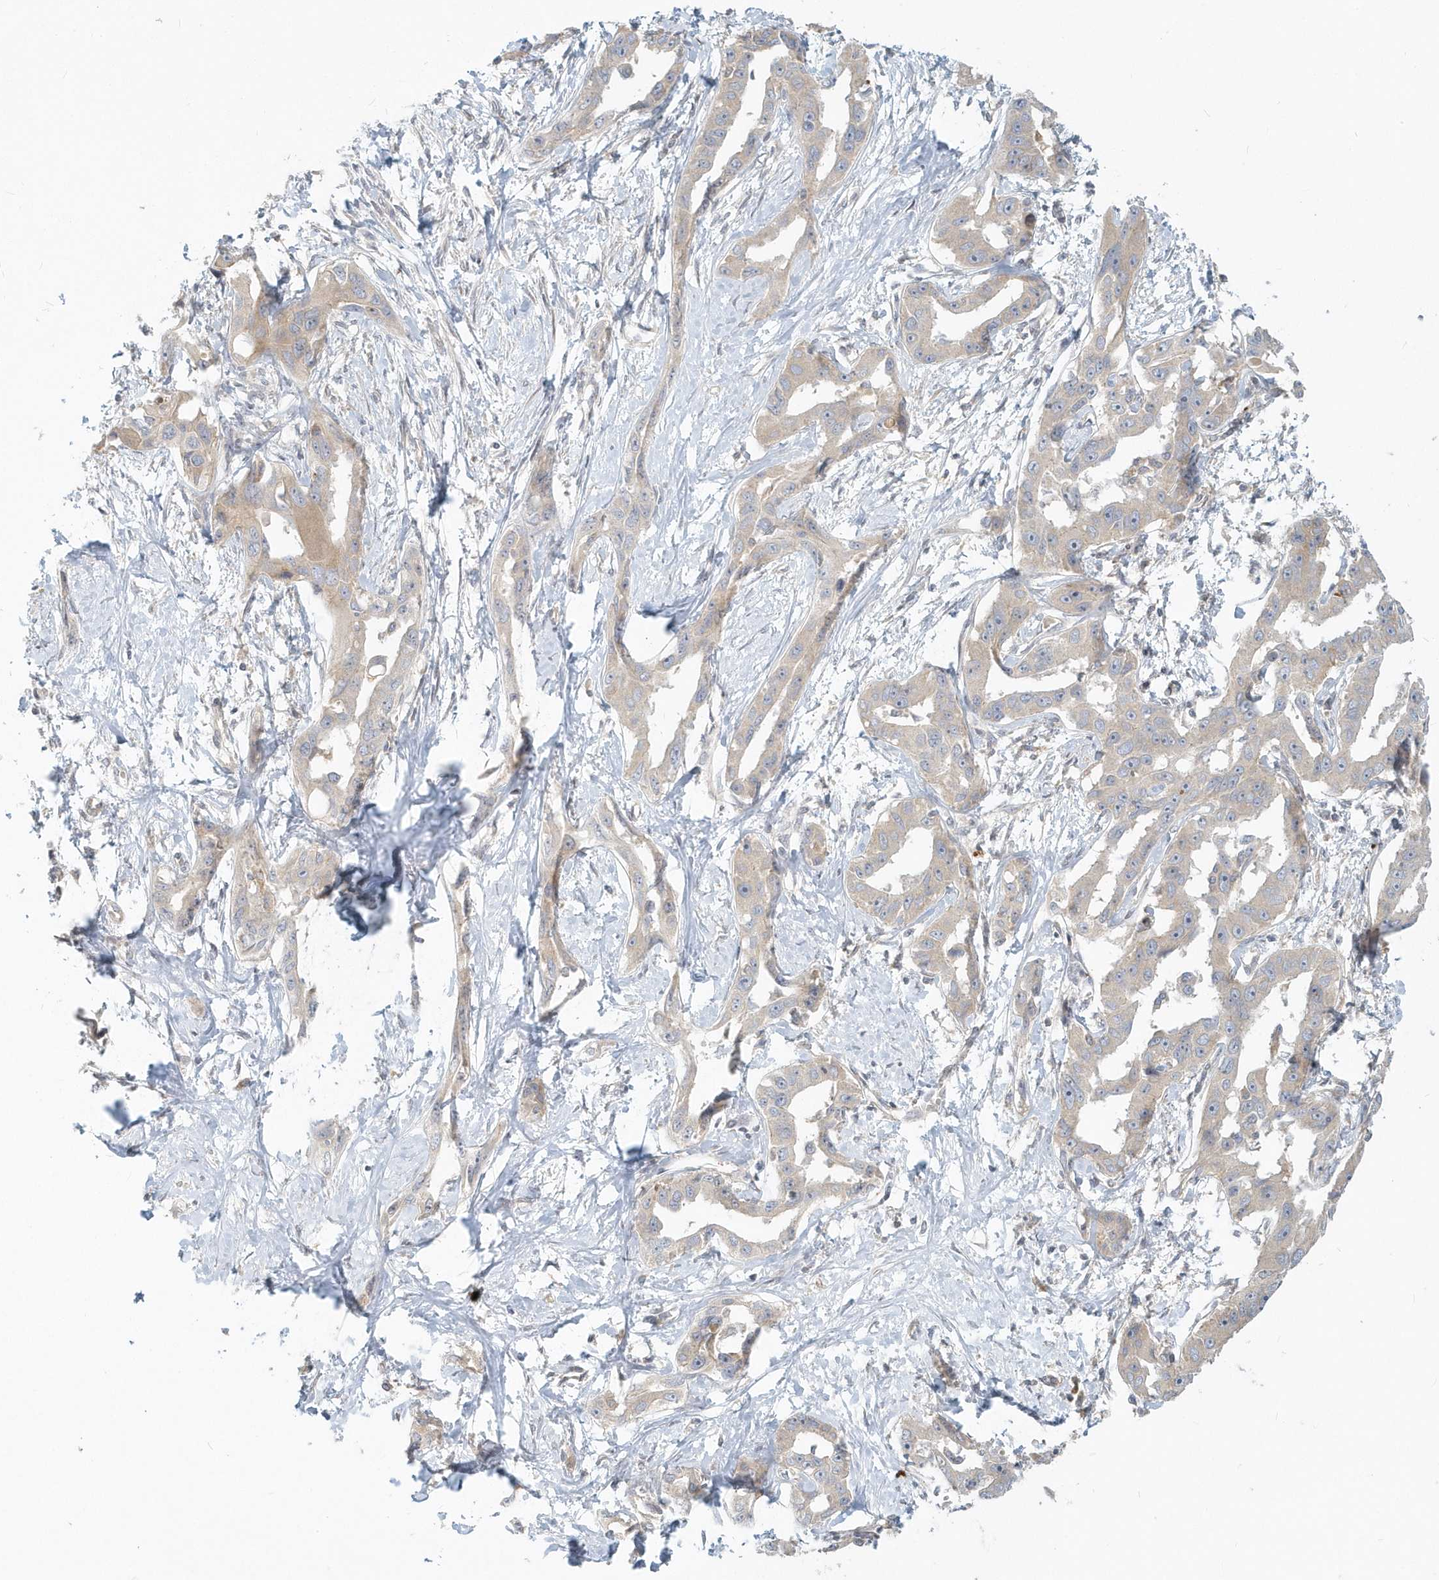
{"staining": {"intensity": "weak", "quantity": "<25%", "location": "cytoplasmic/membranous"}, "tissue": "liver cancer", "cell_type": "Tumor cells", "image_type": "cancer", "snomed": [{"axis": "morphology", "description": "Cholangiocarcinoma"}, {"axis": "topography", "description": "Liver"}], "caption": "This is a histopathology image of IHC staining of liver cholangiocarcinoma, which shows no expression in tumor cells.", "gene": "NAPB", "patient": {"sex": "male", "age": 59}}